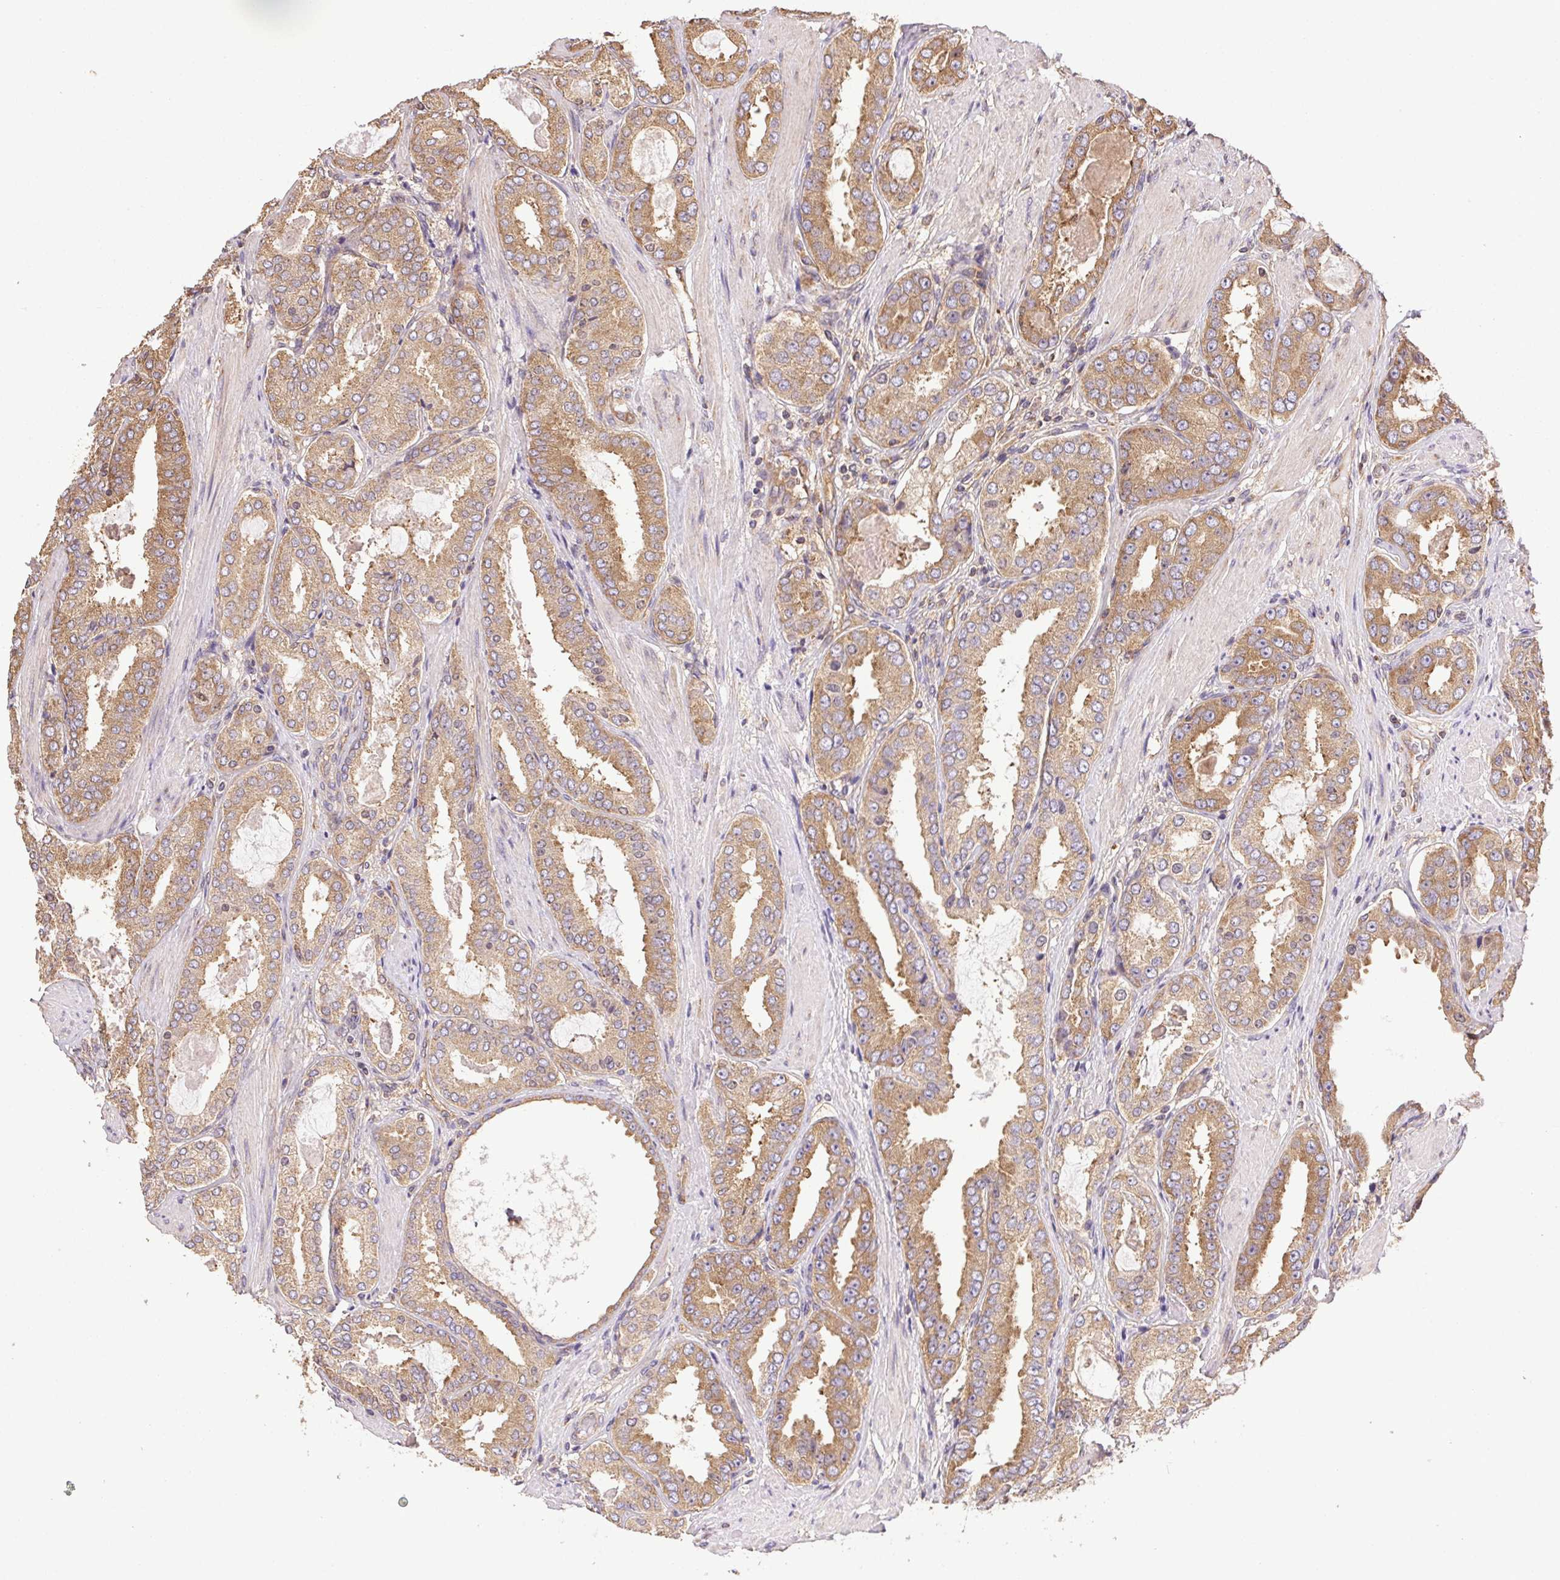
{"staining": {"intensity": "moderate", "quantity": ">75%", "location": "cytoplasmic/membranous"}, "tissue": "prostate cancer", "cell_type": "Tumor cells", "image_type": "cancer", "snomed": [{"axis": "morphology", "description": "Adenocarcinoma, High grade"}, {"axis": "topography", "description": "Prostate"}], "caption": "Prostate cancer tissue reveals moderate cytoplasmic/membranous positivity in approximately >75% of tumor cells, visualized by immunohistochemistry.", "gene": "EIF2S1", "patient": {"sex": "male", "age": 63}}